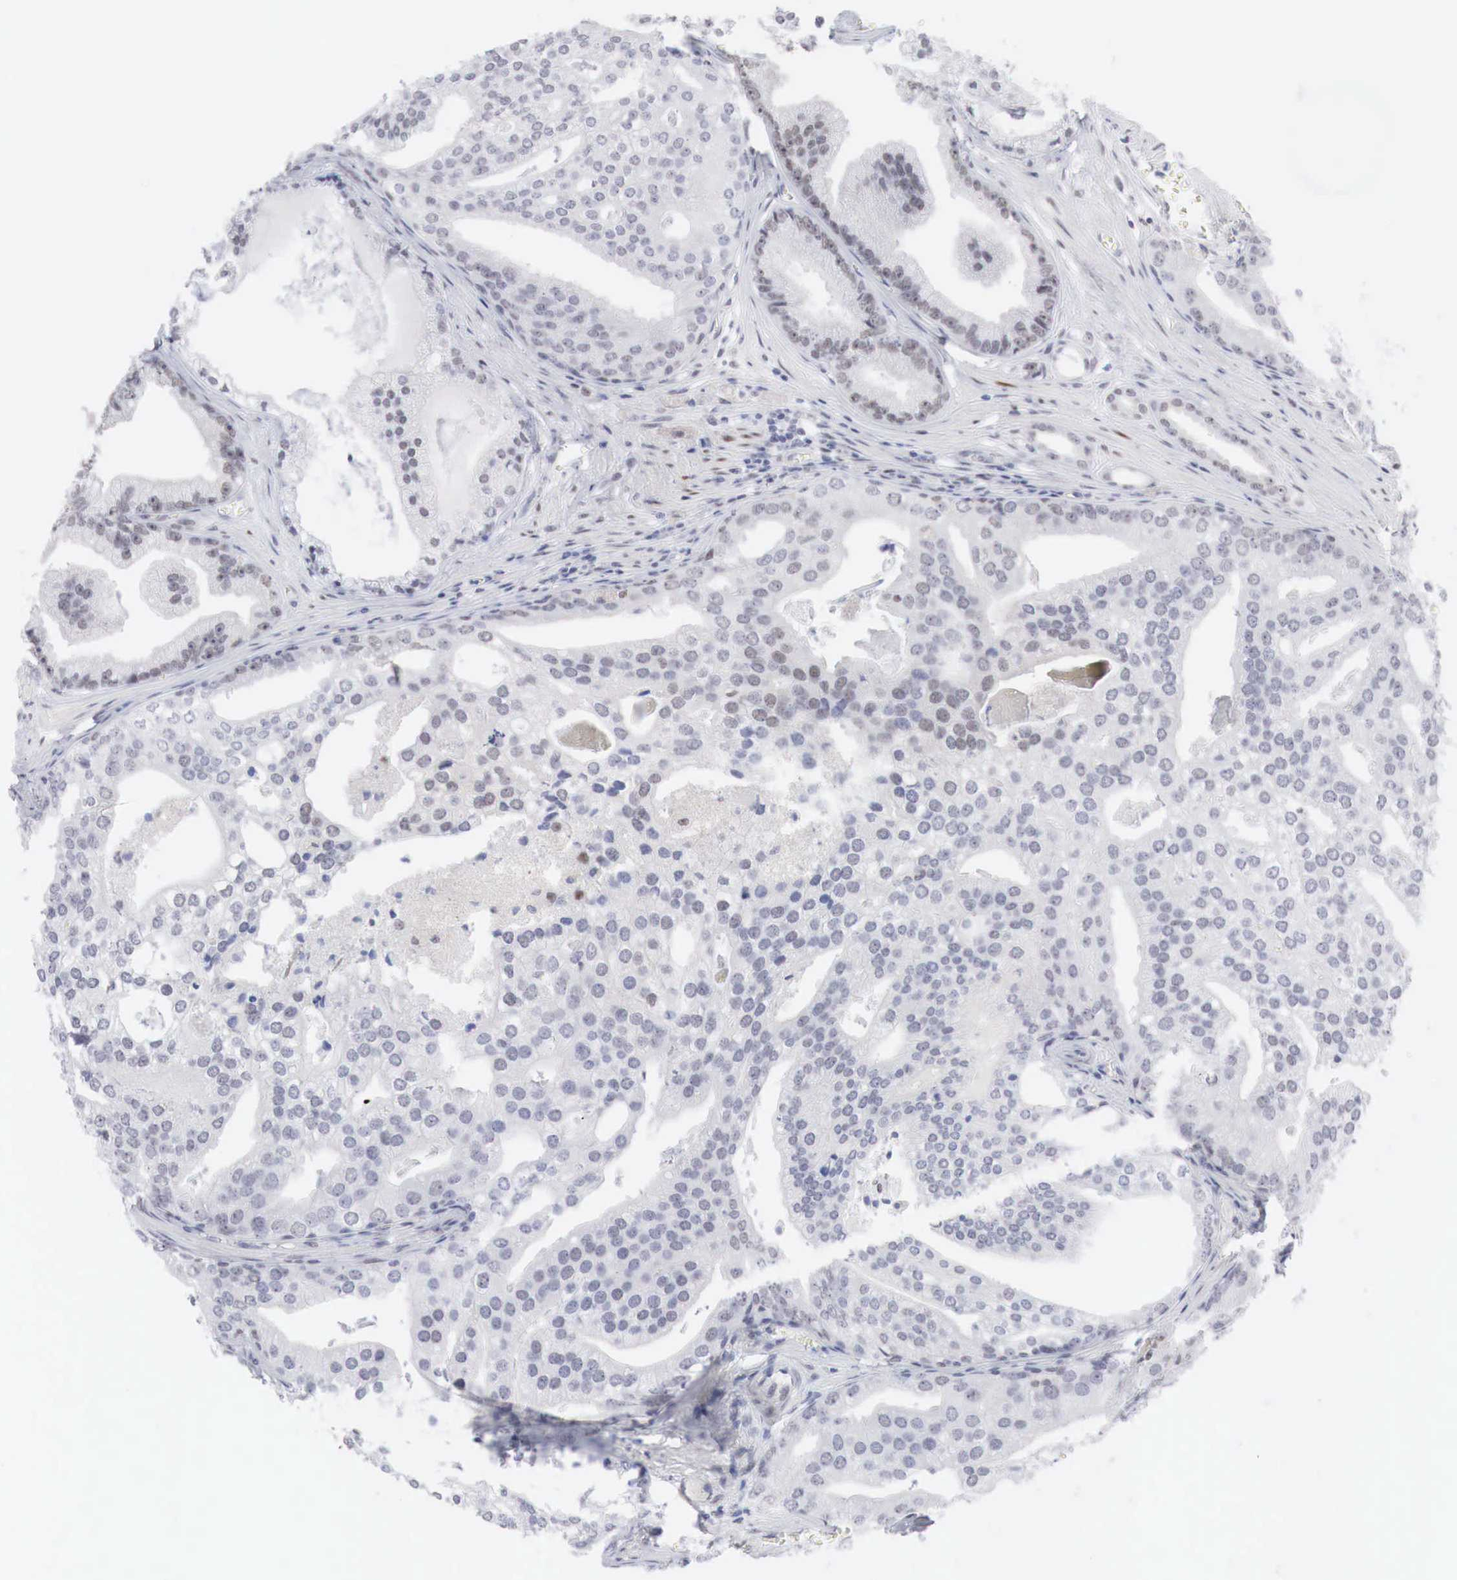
{"staining": {"intensity": "weak", "quantity": "<25%", "location": "nuclear"}, "tissue": "prostate cancer", "cell_type": "Tumor cells", "image_type": "cancer", "snomed": [{"axis": "morphology", "description": "Adenocarcinoma, High grade"}, {"axis": "topography", "description": "Prostate"}], "caption": "This photomicrograph is of prostate cancer (adenocarcinoma (high-grade)) stained with IHC to label a protein in brown with the nuclei are counter-stained blue. There is no staining in tumor cells. (DAB immunohistochemistry, high magnification).", "gene": "FOXP2", "patient": {"sex": "male", "age": 56}}